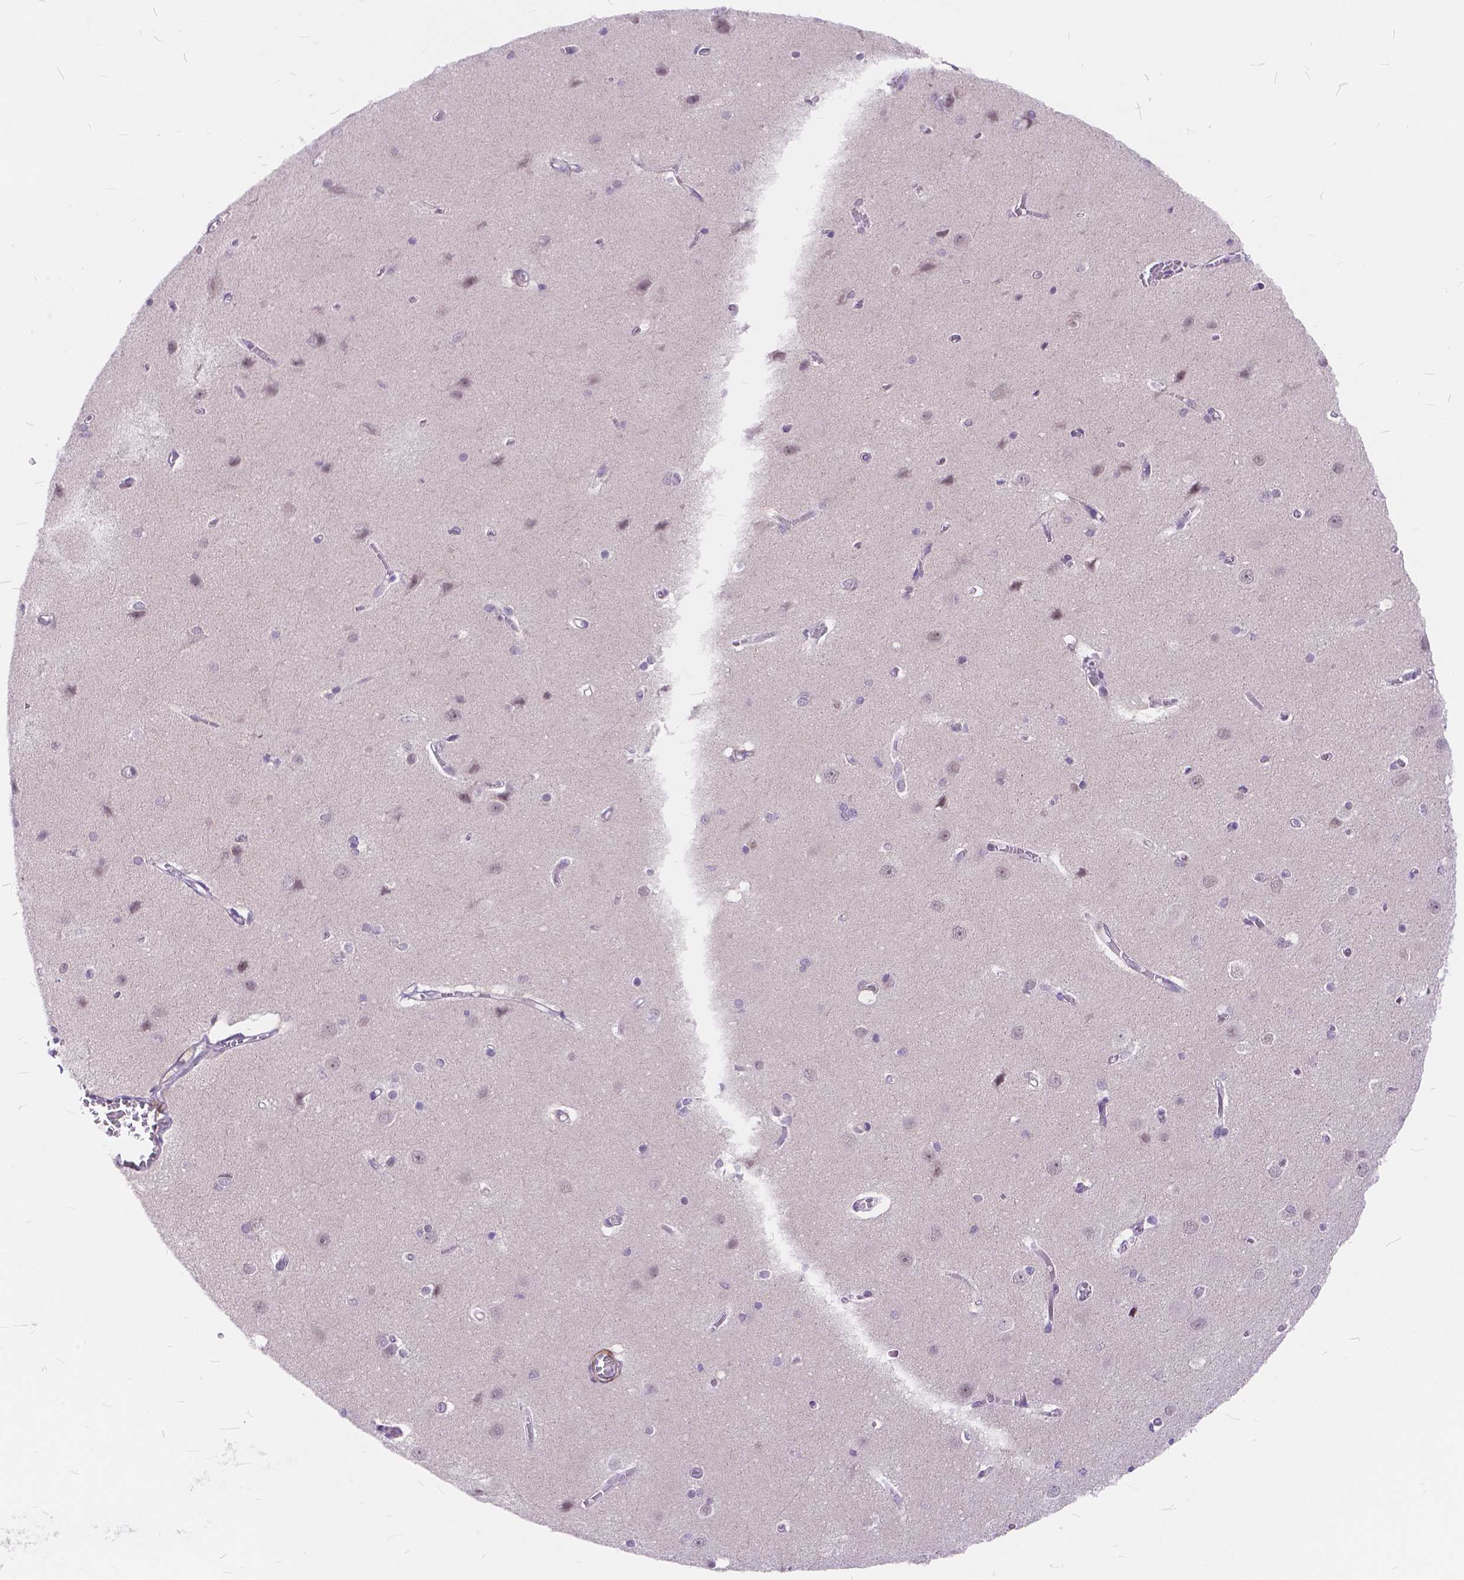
{"staining": {"intensity": "negative", "quantity": "none", "location": "none"}, "tissue": "cerebral cortex", "cell_type": "Endothelial cells", "image_type": "normal", "snomed": [{"axis": "morphology", "description": "Normal tissue, NOS"}, {"axis": "topography", "description": "Cerebral cortex"}], "caption": "Immunohistochemistry (IHC) histopathology image of benign cerebral cortex stained for a protein (brown), which demonstrates no staining in endothelial cells.", "gene": "MAN2C1", "patient": {"sex": "male", "age": 37}}